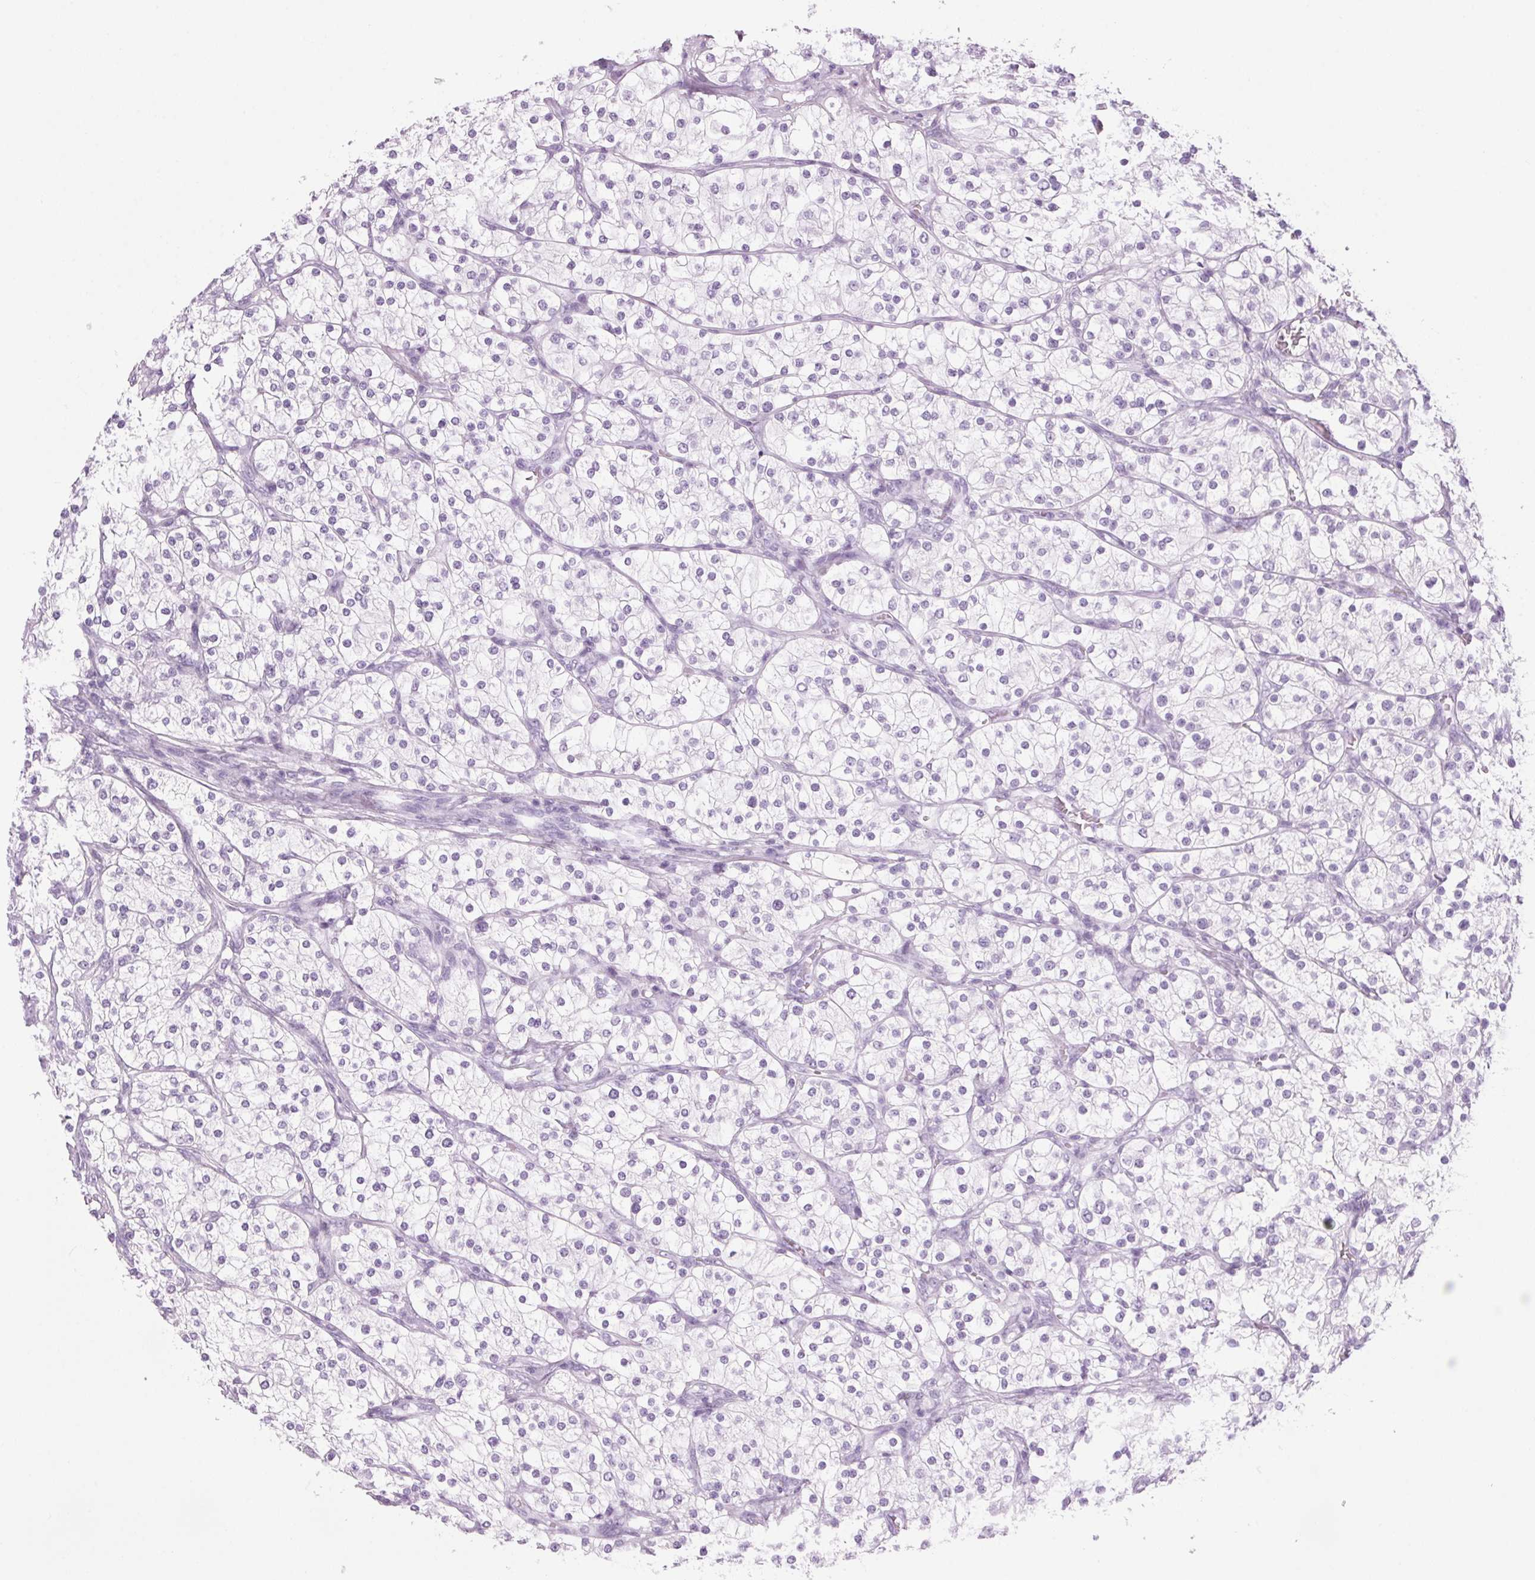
{"staining": {"intensity": "negative", "quantity": "none", "location": "none"}, "tissue": "renal cancer", "cell_type": "Tumor cells", "image_type": "cancer", "snomed": [{"axis": "morphology", "description": "Adenocarcinoma, NOS"}, {"axis": "topography", "description": "Kidney"}], "caption": "Immunohistochemistry image of renal adenocarcinoma stained for a protein (brown), which shows no expression in tumor cells.", "gene": "PPP1R1A", "patient": {"sex": "male", "age": 80}}